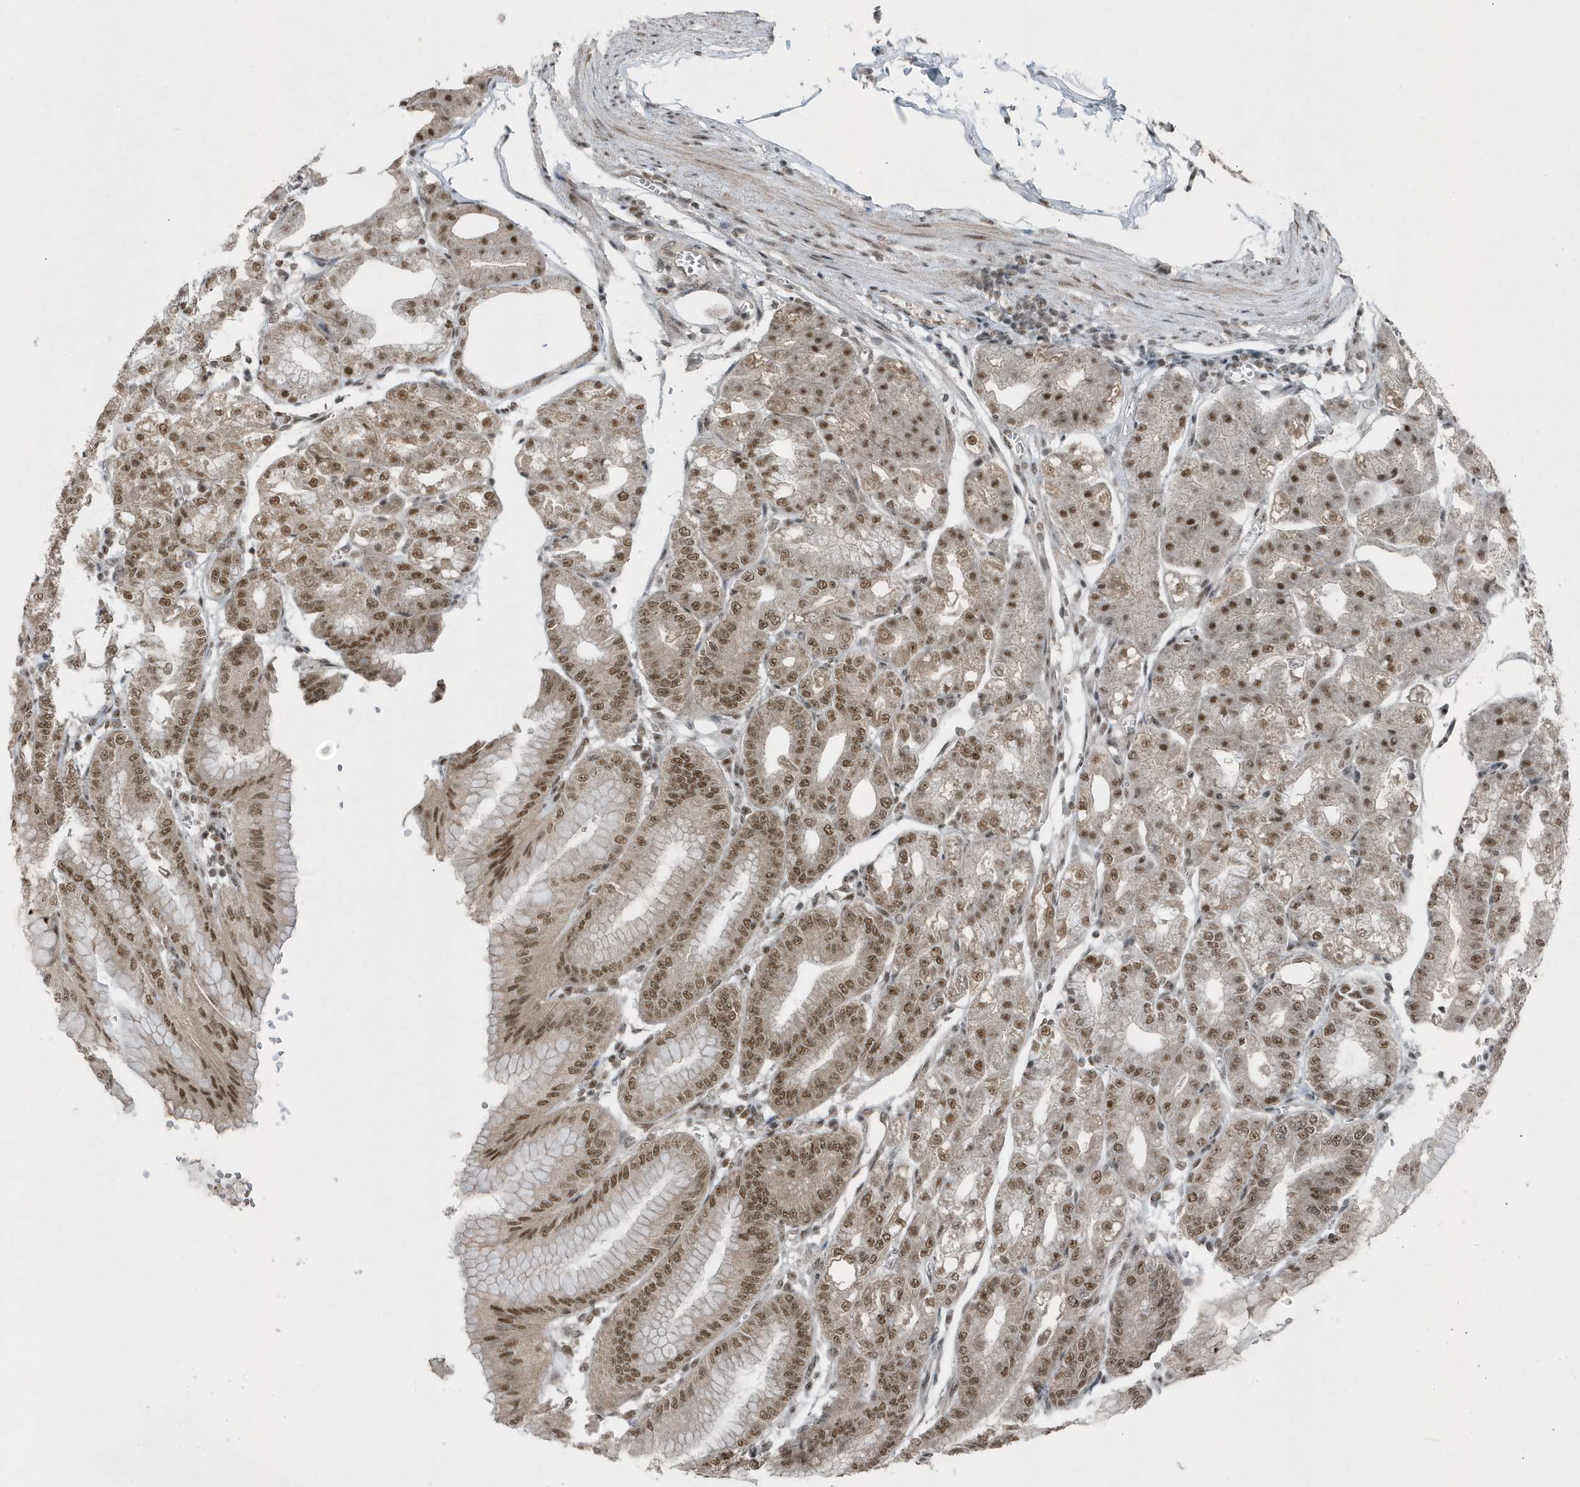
{"staining": {"intensity": "strong", "quantity": ">75%", "location": "cytoplasmic/membranous,nuclear"}, "tissue": "stomach", "cell_type": "Glandular cells", "image_type": "normal", "snomed": [{"axis": "morphology", "description": "Normal tissue, NOS"}, {"axis": "topography", "description": "Stomach, lower"}], "caption": "Benign stomach exhibits strong cytoplasmic/membranous,nuclear expression in about >75% of glandular cells, visualized by immunohistochemistry.", "gene": "YTHDC1", "patient": {"sex": "male", "age": 71}}